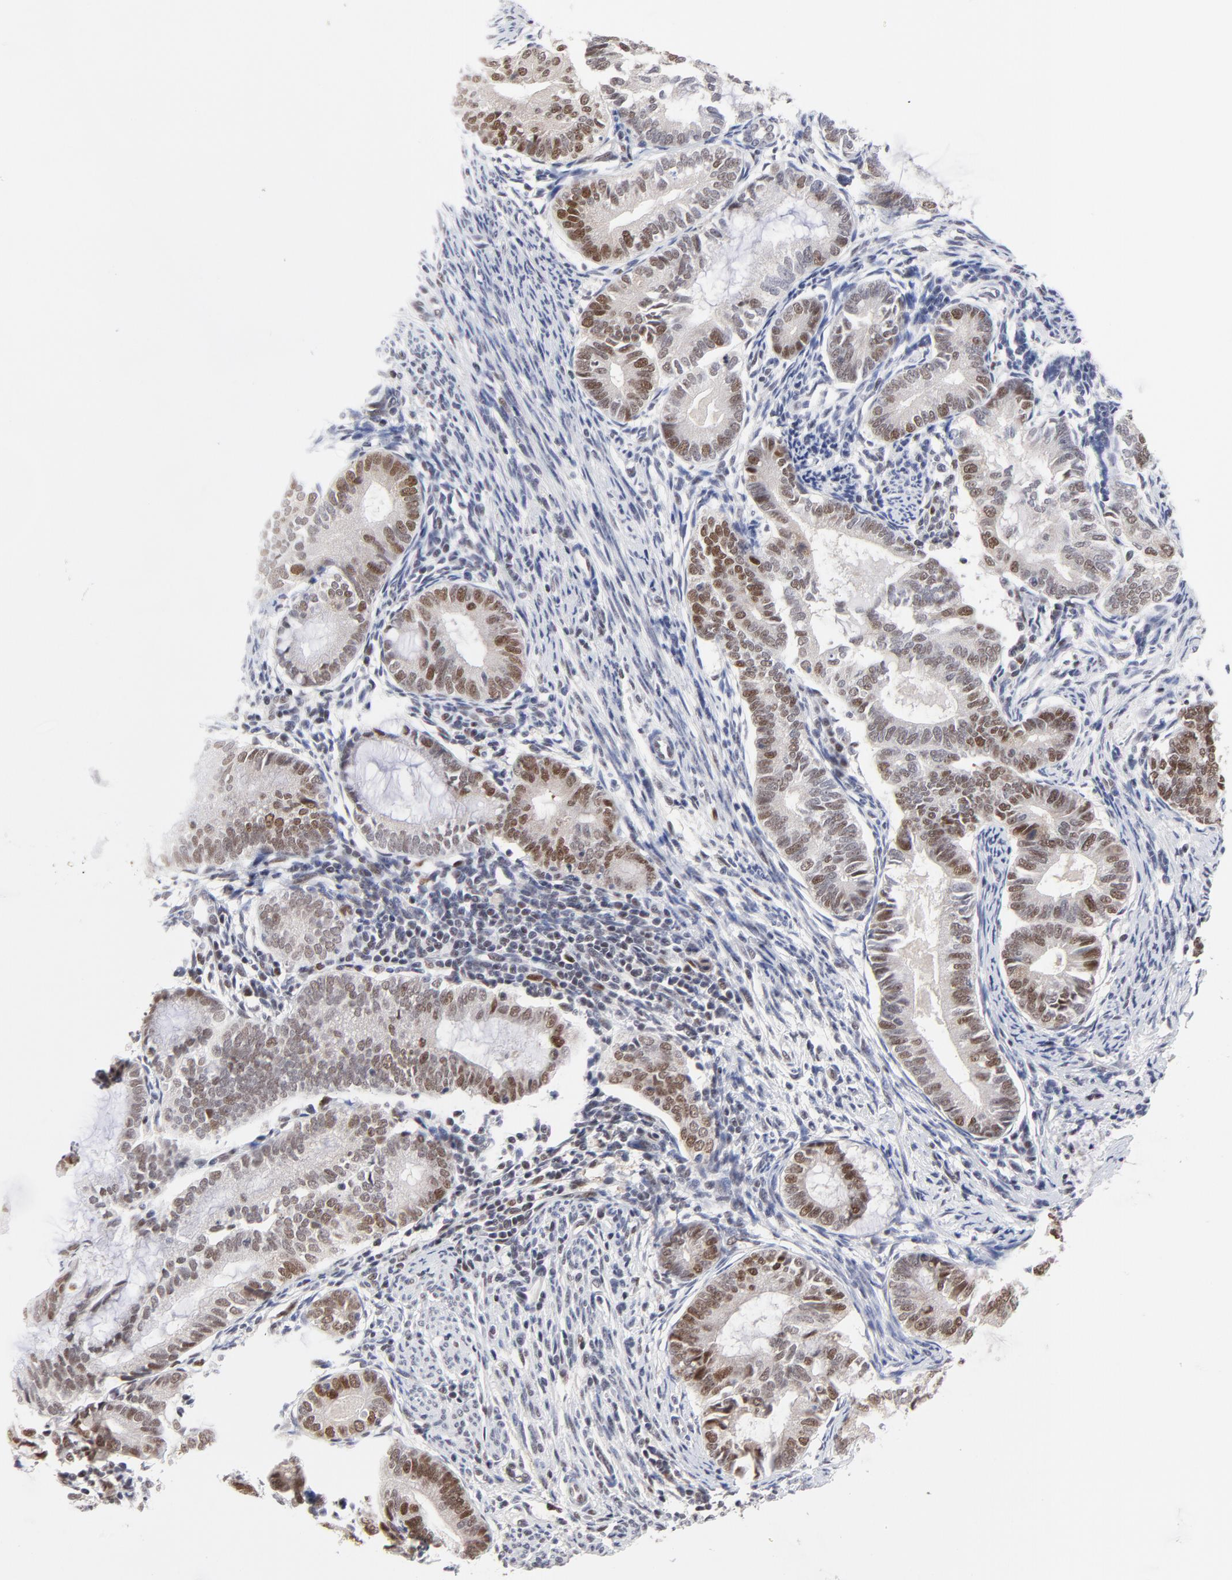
{"staining": {"intensity": "moderate", "quantity": "25%-75%", "location": "nuclear"}, "tissue": "endometrial cancer", "cell_type": "Tumor cells", "image_type": "cancer", "snomed": [{"axis": "morphology", "description": "Adenocarcinoma, NOS"}, {"axis": "topography", "description": "Endometrium"}], "caption": "A brown stain highlights moderate nuclear positivity of a protein in endometrial cancer (adenocarcinoma) tumor cells.", "gene": "OGFOD1", "patient": {"sex": "female", "age": 63}}